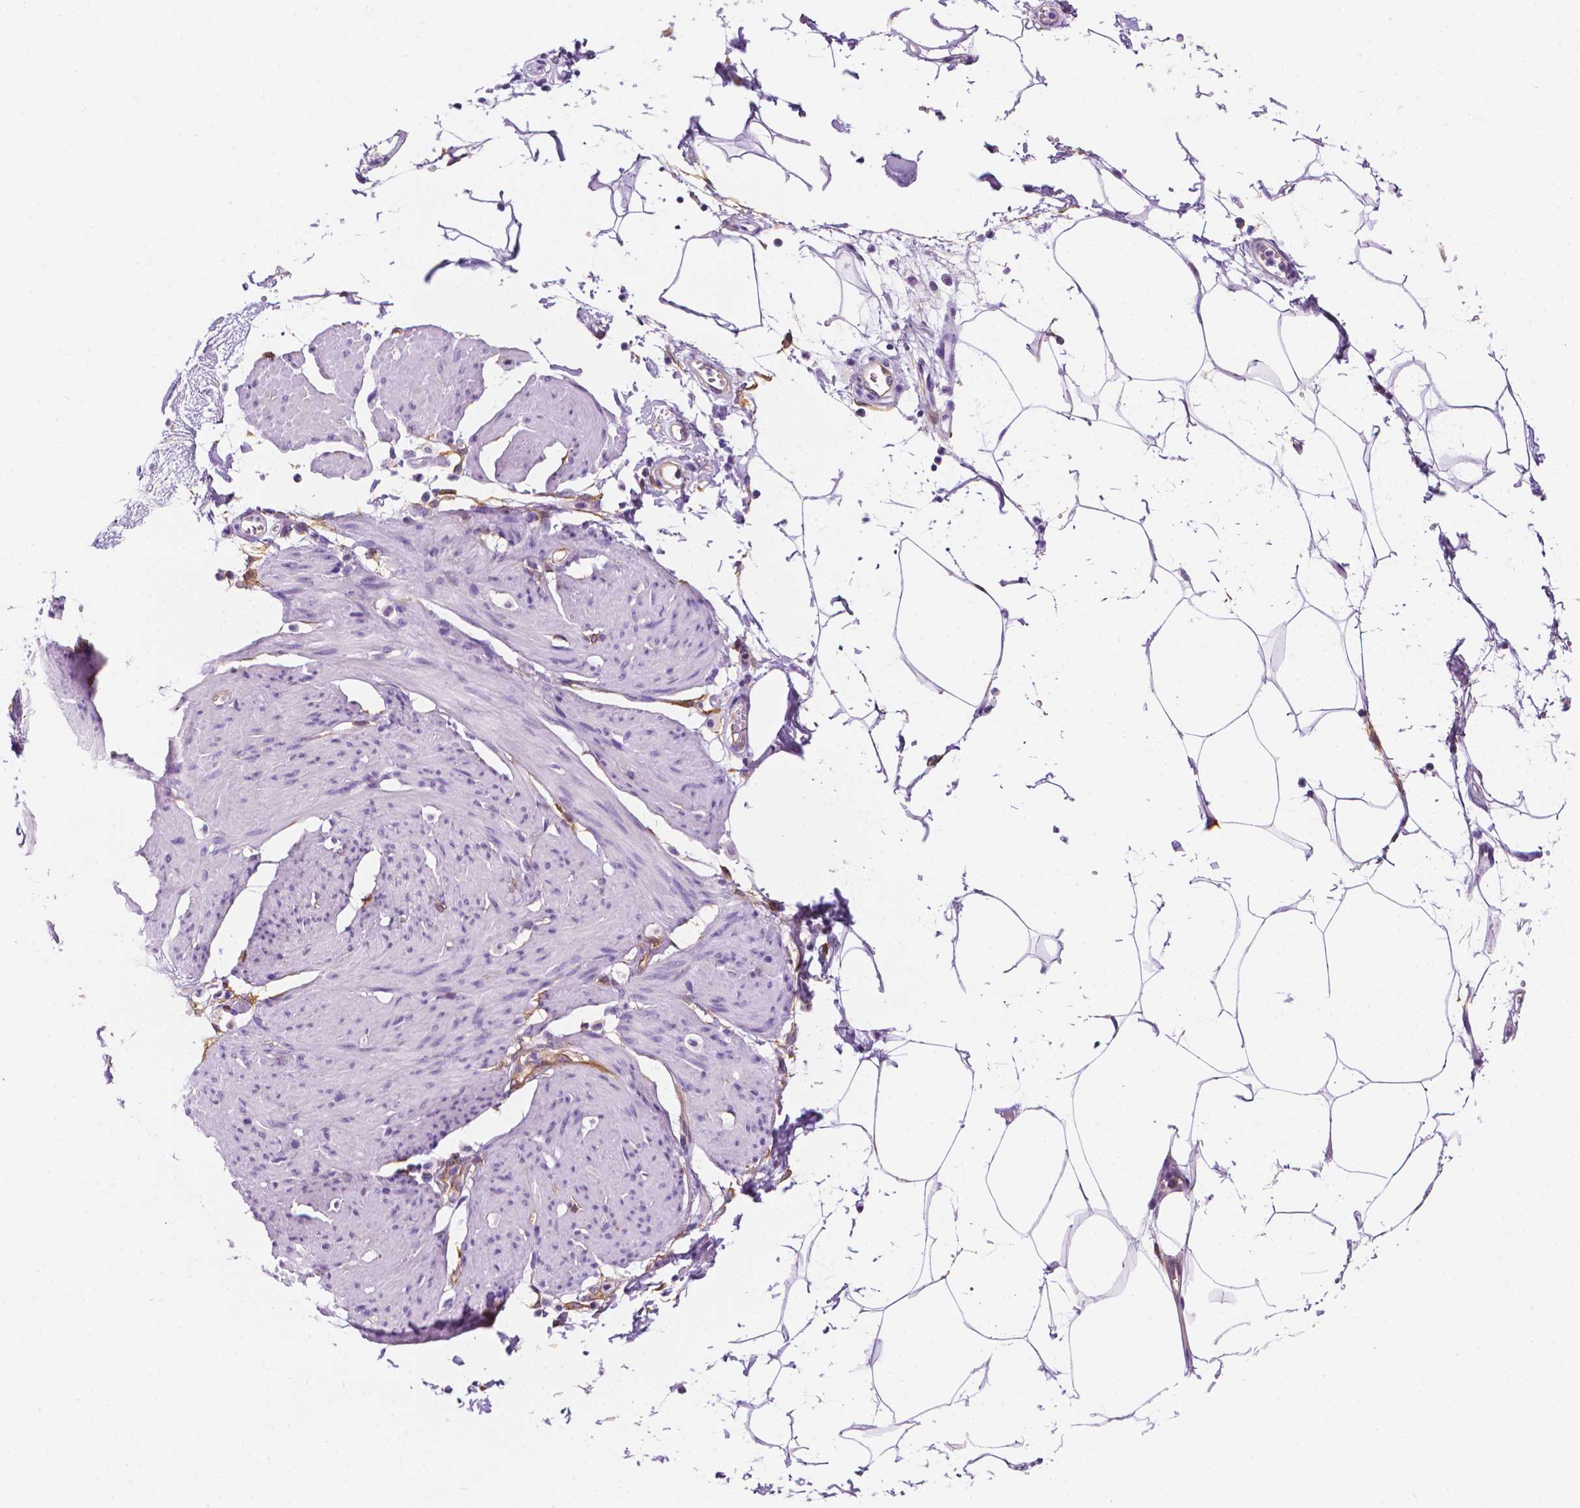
{"staining": {"intensity": "negative", "quantity": "none", "location": "none"}, "tissue": "smooth muscle", "cell_type": "Smooth muscle cells", "image_type": "normal", "snomed": [{"axis": "morphology", "description": "Normal tissue, NOS"}, {"axis": "topography", "description": "Adipose tissue"}, {"axis": "topography", "description": "Smooth muscle"}, {"axis": "topography", "description": "Peripheral nerve tissue"}], "caption": "A high-resolution photomicrograph shows immunohistochemistry (IHC) staining of unremarkable smooth muscle, which shows no significant positivity in smooth muscle cells.", "gene": "PPL", "patient": {"sex": "male", "age": 83}}